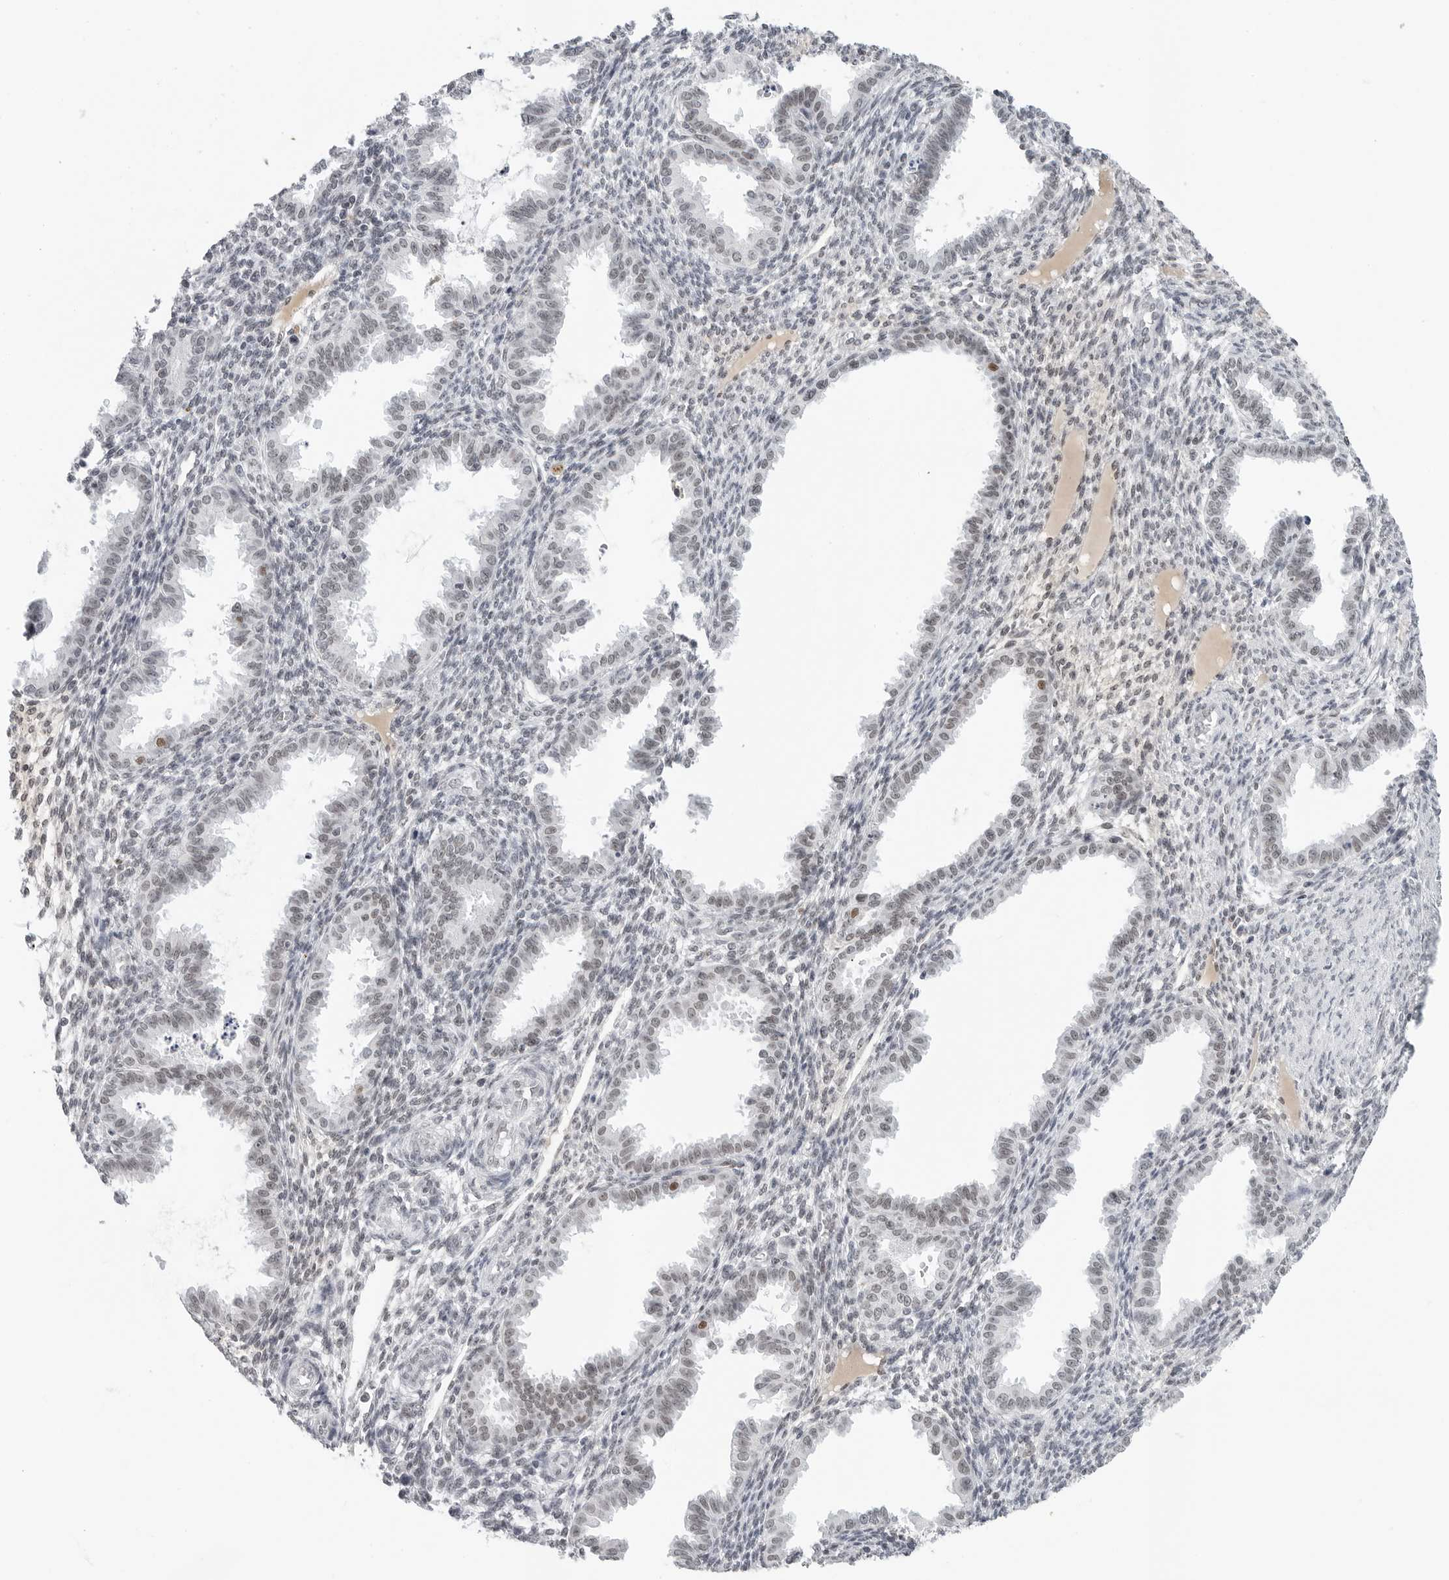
{"staining": {"intensity": "negative", "quantity": "none", "location": "none"}, "tissue": "endometrium", "cell_type": "Cells in endometrial stroma", "image_type": "normal", "snomed": [{"axis": "morphology", "description": "Normal tissue, NOS"}, {"axis": "topography", "description": "Endometrium"}], "caption": "This is an immunohistochemistry (IHC) micrograph of unremarkable human endometrium. There is no positivity in cells in endometrial stroma.", "gene": "WRAP53", "patient": {"sex": "female", "age": 33}}